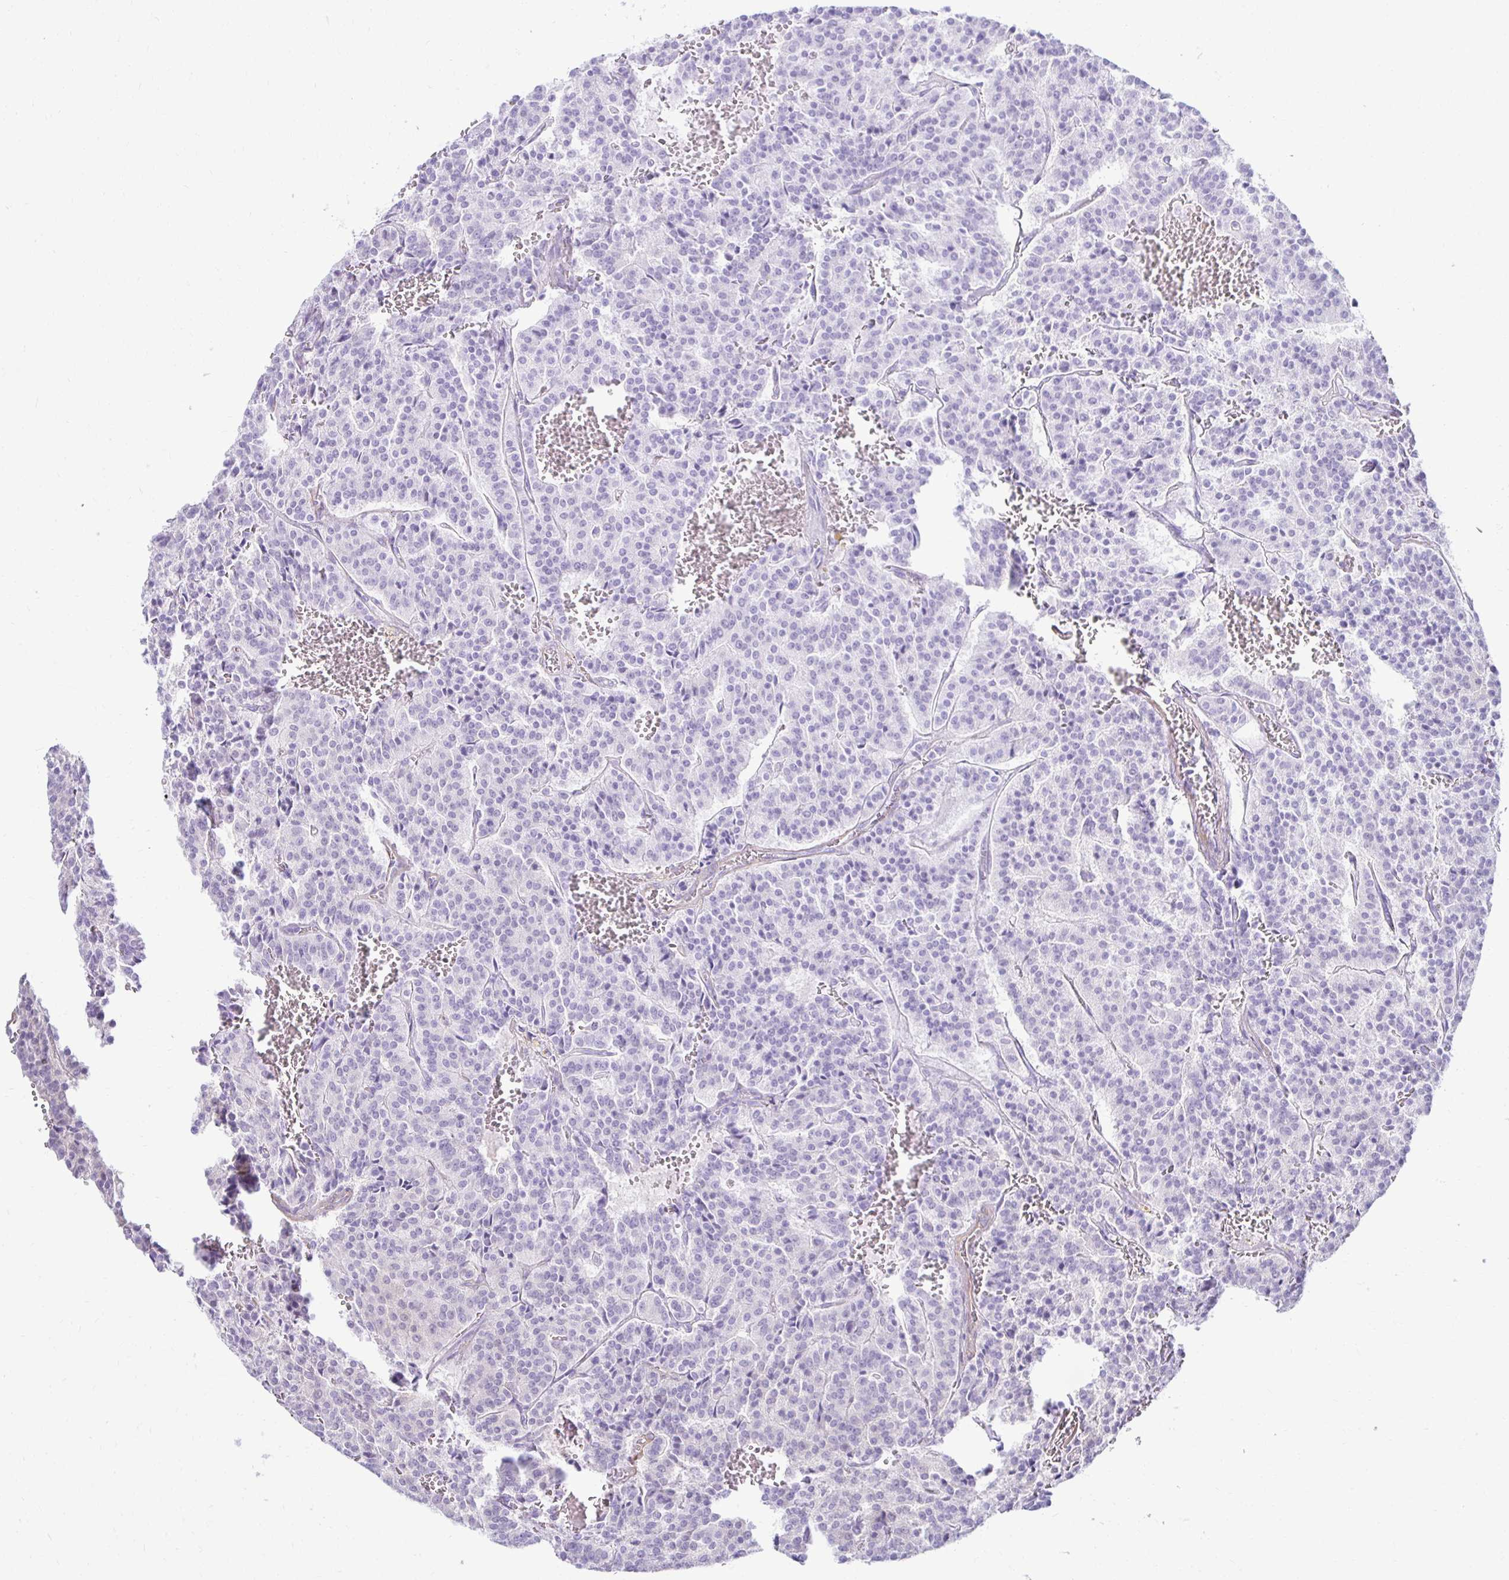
{"staining": {"intensity": "negative", "quantity": "none", "location": "none"}, "tissue": "carcinoid", "cell_type": "Tumor cells", "image_type": "cancer", "snomed": [{"axis": "morphology", "description": "Carcinoid, malignant, NOS"}, {"axis": "topography", "description": "Lung"}], "caption": "Micrograph shows no significant protein staining in tumor cells of carcinoid.", "gene": "CTPS1", "patient": {"sex": "male", "age": 70}}